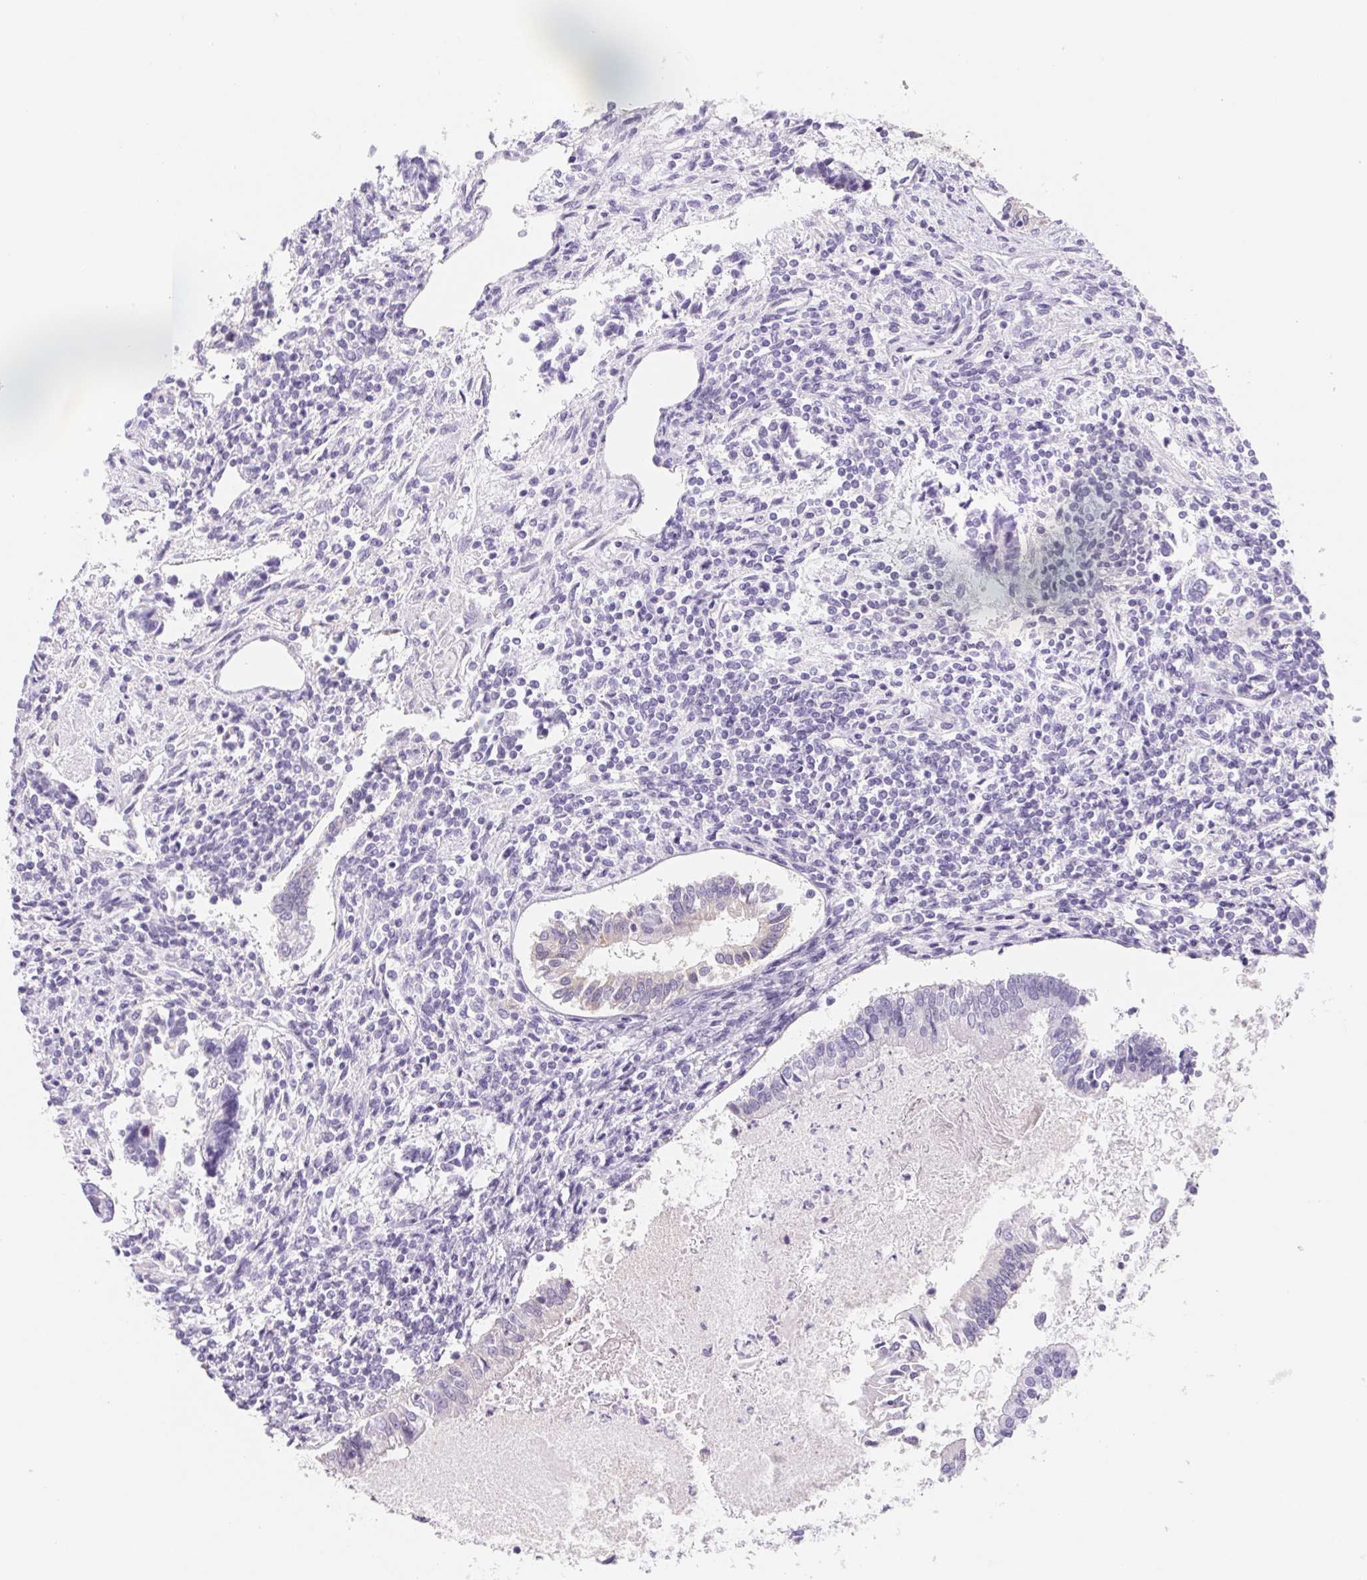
{"staining": {"intensity": "negative", "quantity": "none", "location": "none"}, "tissue": "testis cancer", "cell_type": "Tumor cells", "image_type": "cancer", "snomed": [{"axis": "morphology", "description": "Carcinoma, Embryonal, NOS"}, {"axis": "topography", "description": "Testis"}], "caption": "Immunohistochemistry (IHC) micrograph of human testis cancer (embryonal carcinoma) stained for a protein (brown), which reveals no expression in tumor cells.", "gene": "CTNND2", "patient": {"sex": "male", "age": 37}}